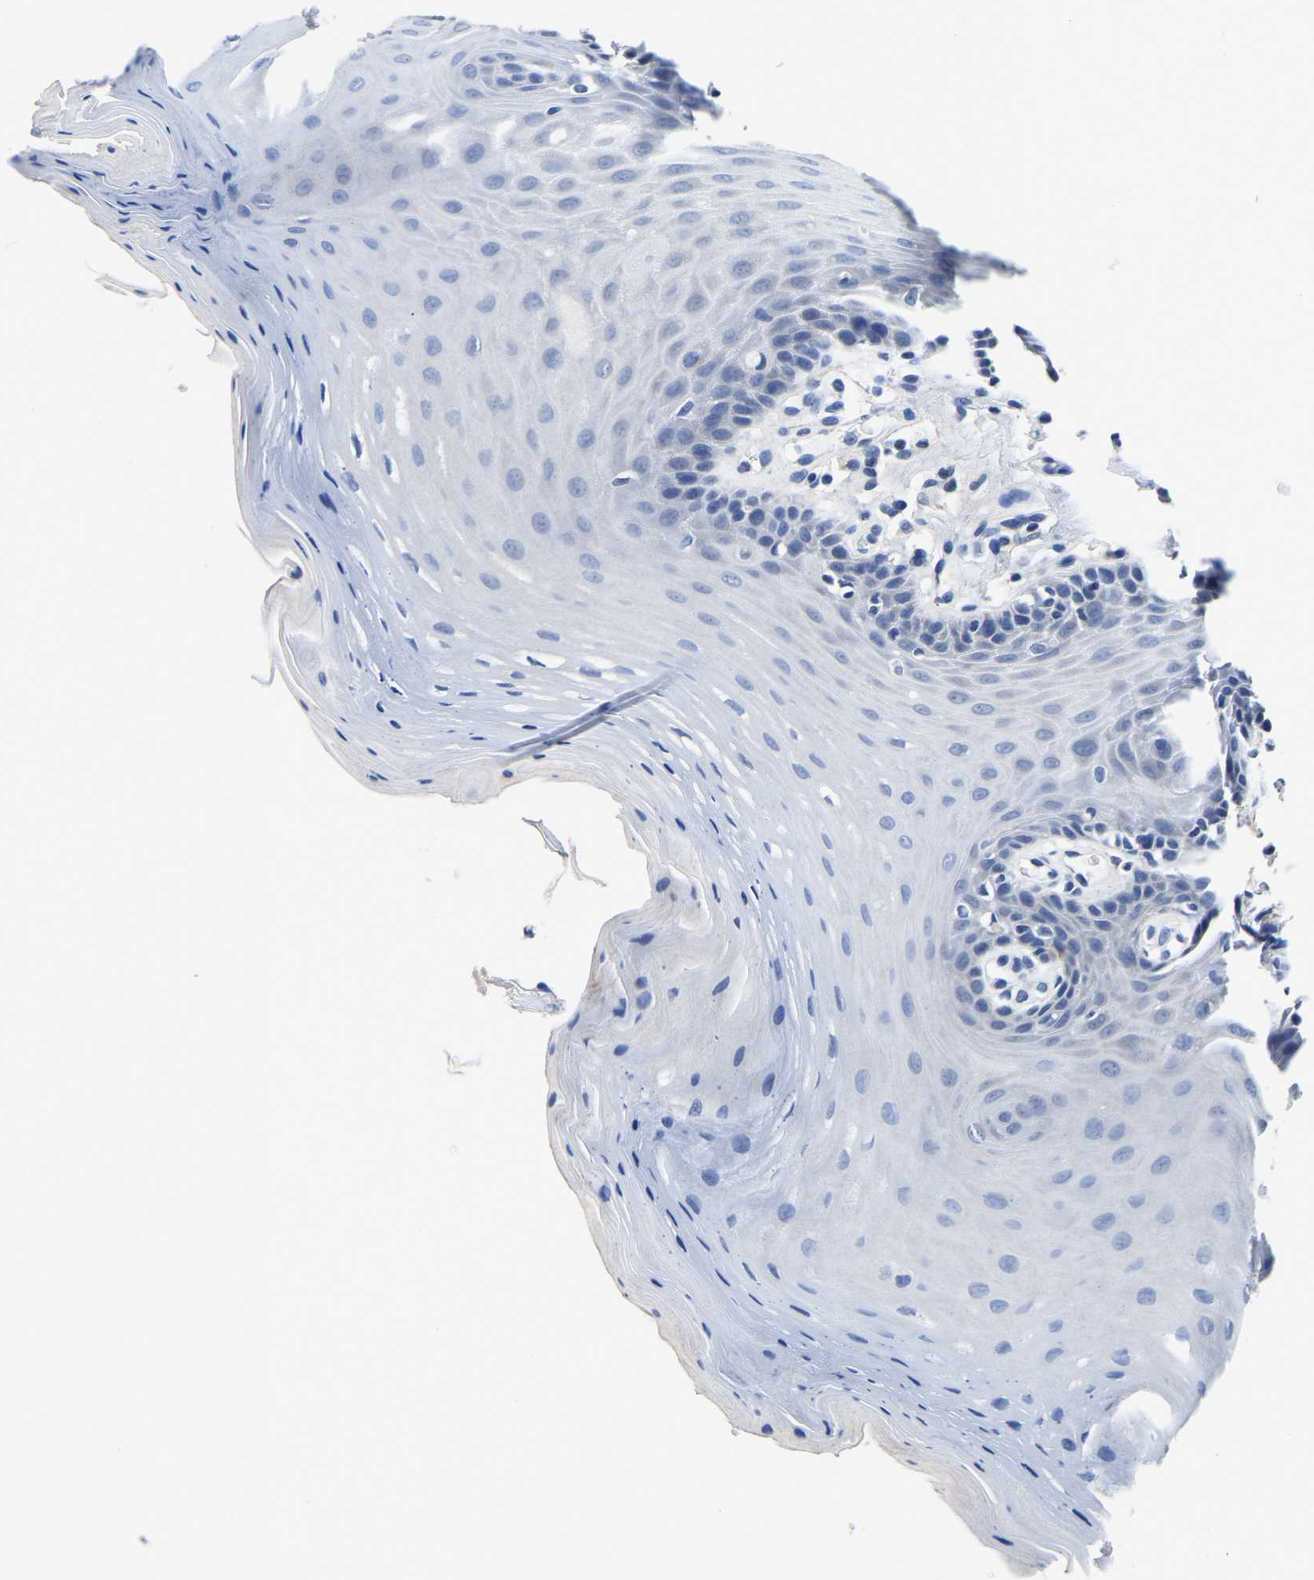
{"staining": {"intensity": "negative", "quantity": "none", "location": "none"}, "tissue": "oral mucosa", "cell_type": "Squamous epithelial cells", "image_type": "normal", "snomed": [{"axis": "morphology", "description": "Normal tissue, NOS"}, {"axis": "morphology", "description": "Squamous cell carcinoma, NOS"}, {"axis": "topography", "description": "Oral tissue"}, {"axis": "topography", "description": "Head-Neck"}], "caption": "This is a histopathology image of immunohistochemistry (IHC) staining of unremarkable oral mucosa, which shows no staining in squamous epithelial cells.", "gene": "FGD5", "patient": {"sex": "male", "age": 71}}